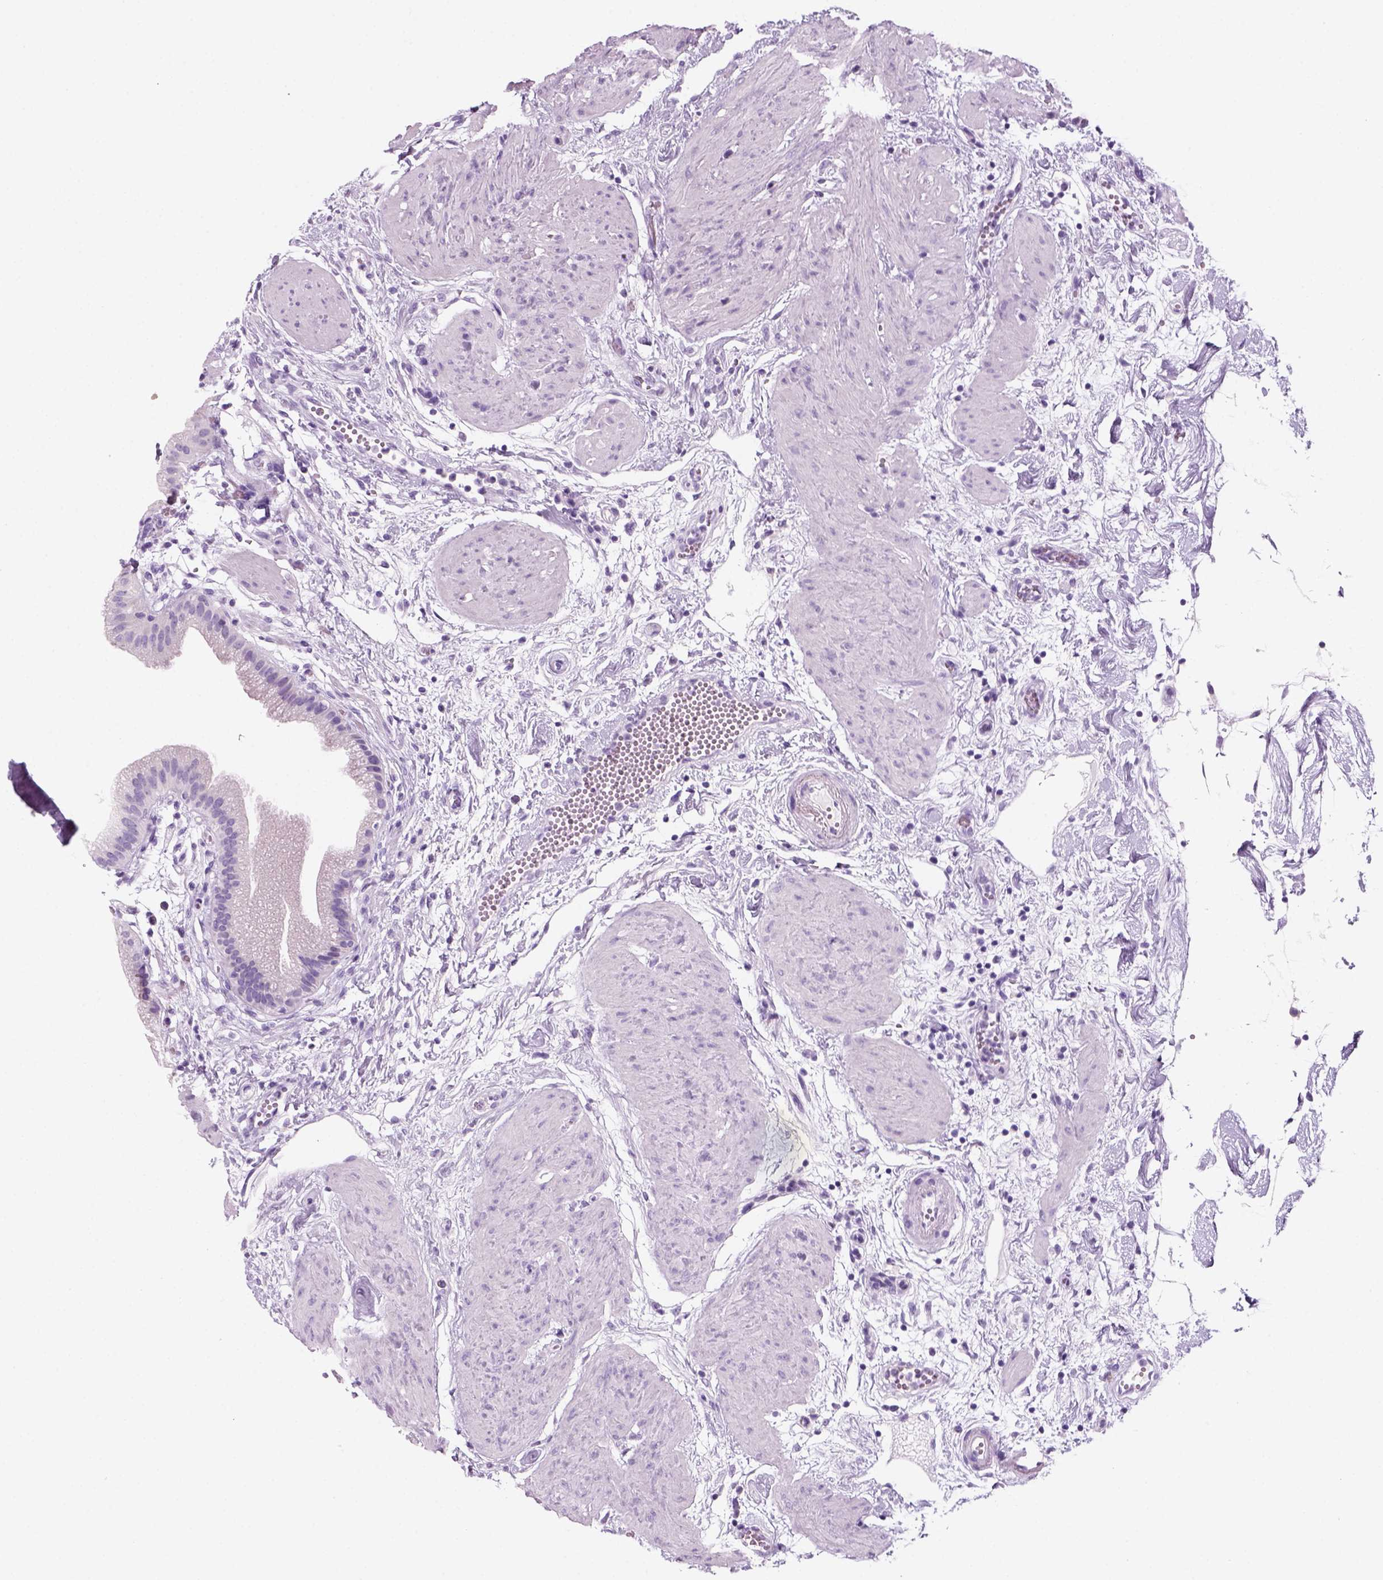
{"staining": {"intensity": "negative", "quantity": "none", "location": "none"}, "tissue": "gallbladder", "cell_type": "Glandular cells", "image_type": "normal", "snomed": [{"axis": "morphology", "description": "Normal tissue, NOS"}, {"axis": "topography", "description": "Gallbladder"}], "caption": "This is an immunohistochemistry (IHC) micrograph of normal gallbladder. There is no expression in glandular cells.", "gene": "KRTAP11", "patient": {"sex": "female", "age": 65}}